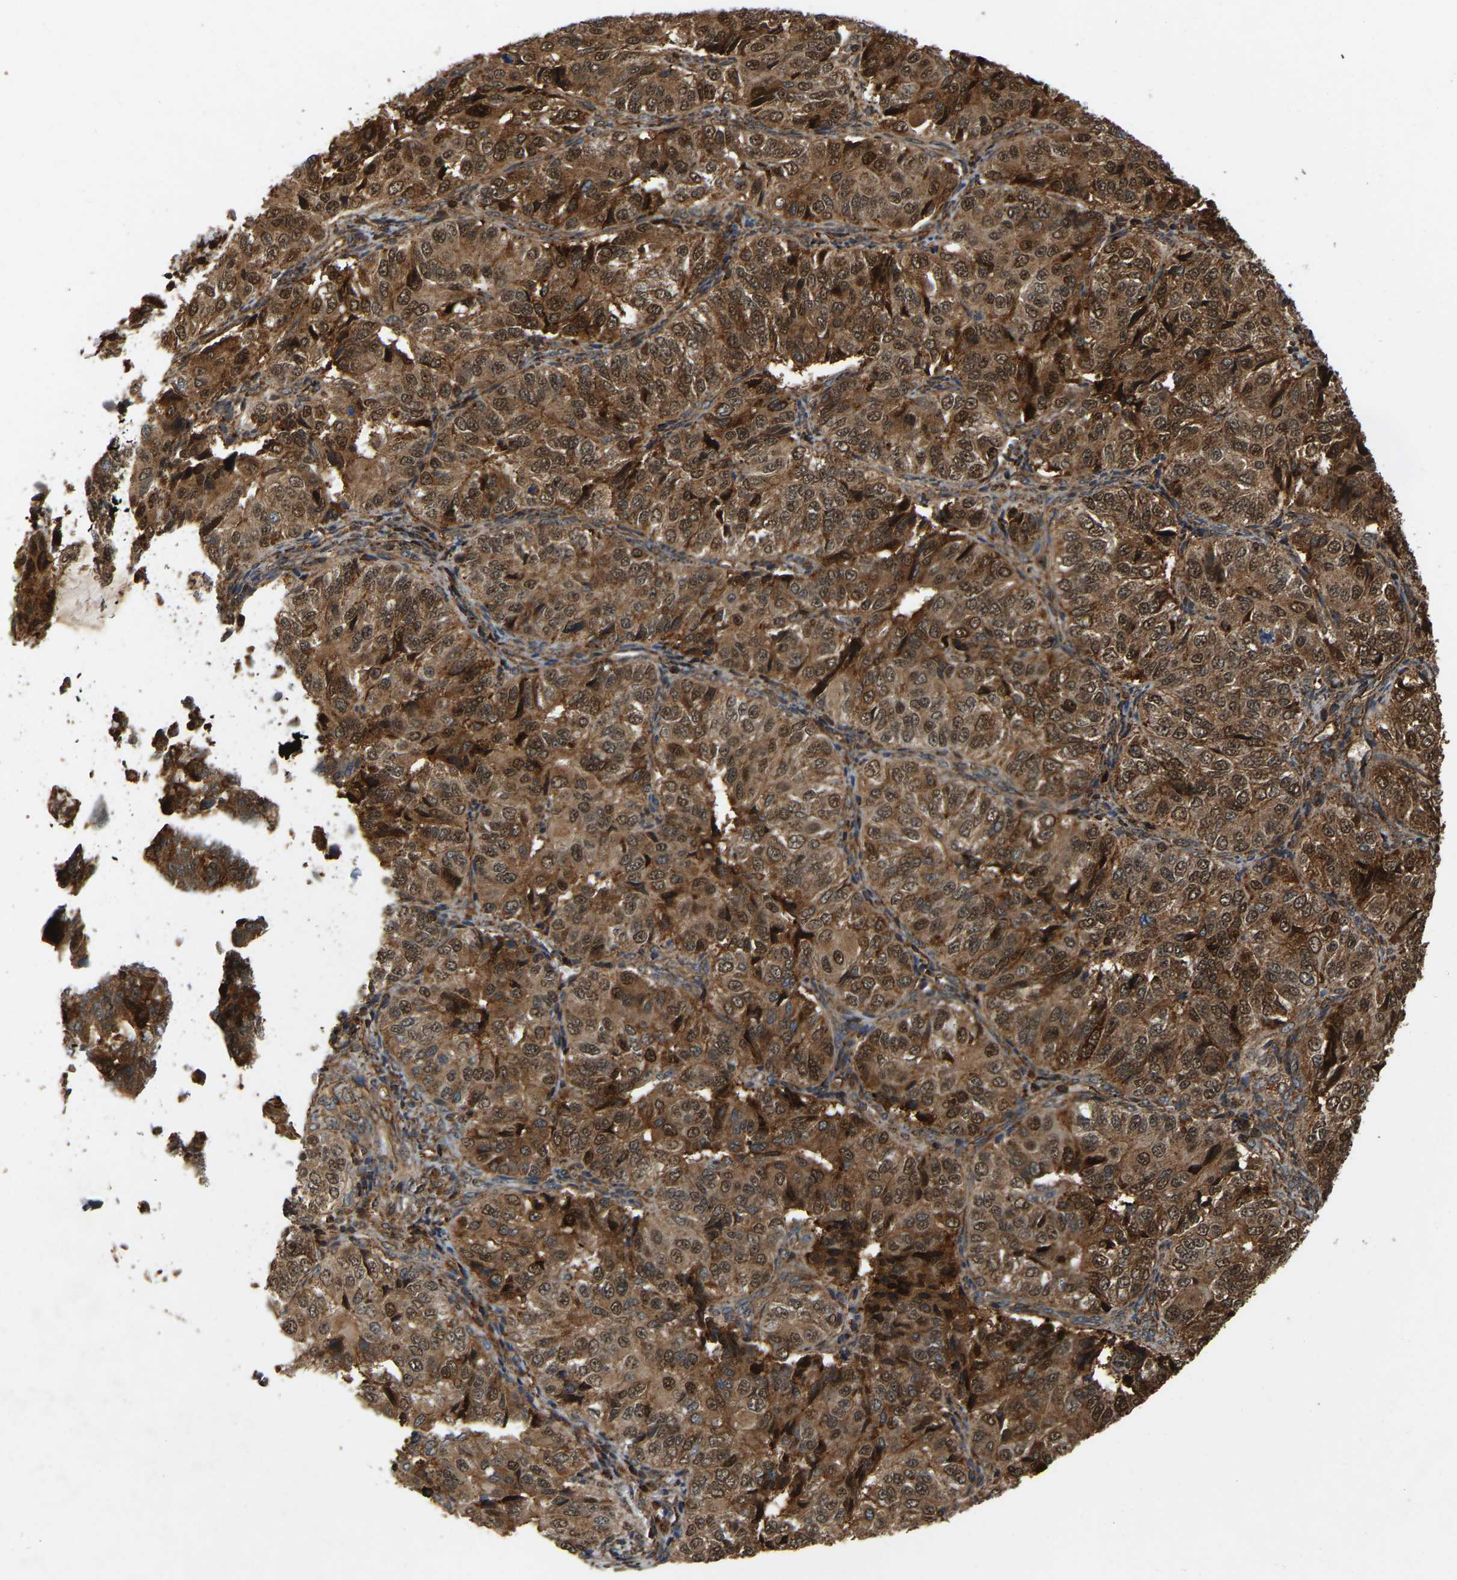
{"staining": {"intensity": "moderate", "quantity": ">75%", "location": "cytoplasmic/membranous,nuclear"}, "tissue": "ovarian cancer", "cell_type": "Tumor cells", "image_type": "cancer", "snomed": [{"axis": "morphology", "description": "Carcinoma, endometroid"}, {"axis": "topography", "description": "Ovary"}], "caption": "Moderate cytoplasmic/membranous and nuclear staining is identified in approximately >75% of tumor cells in ovarian cancer (endometroid carcinoma).", "gene": "SAMD9L", "patient": {"sex": "female", "age": 51}}